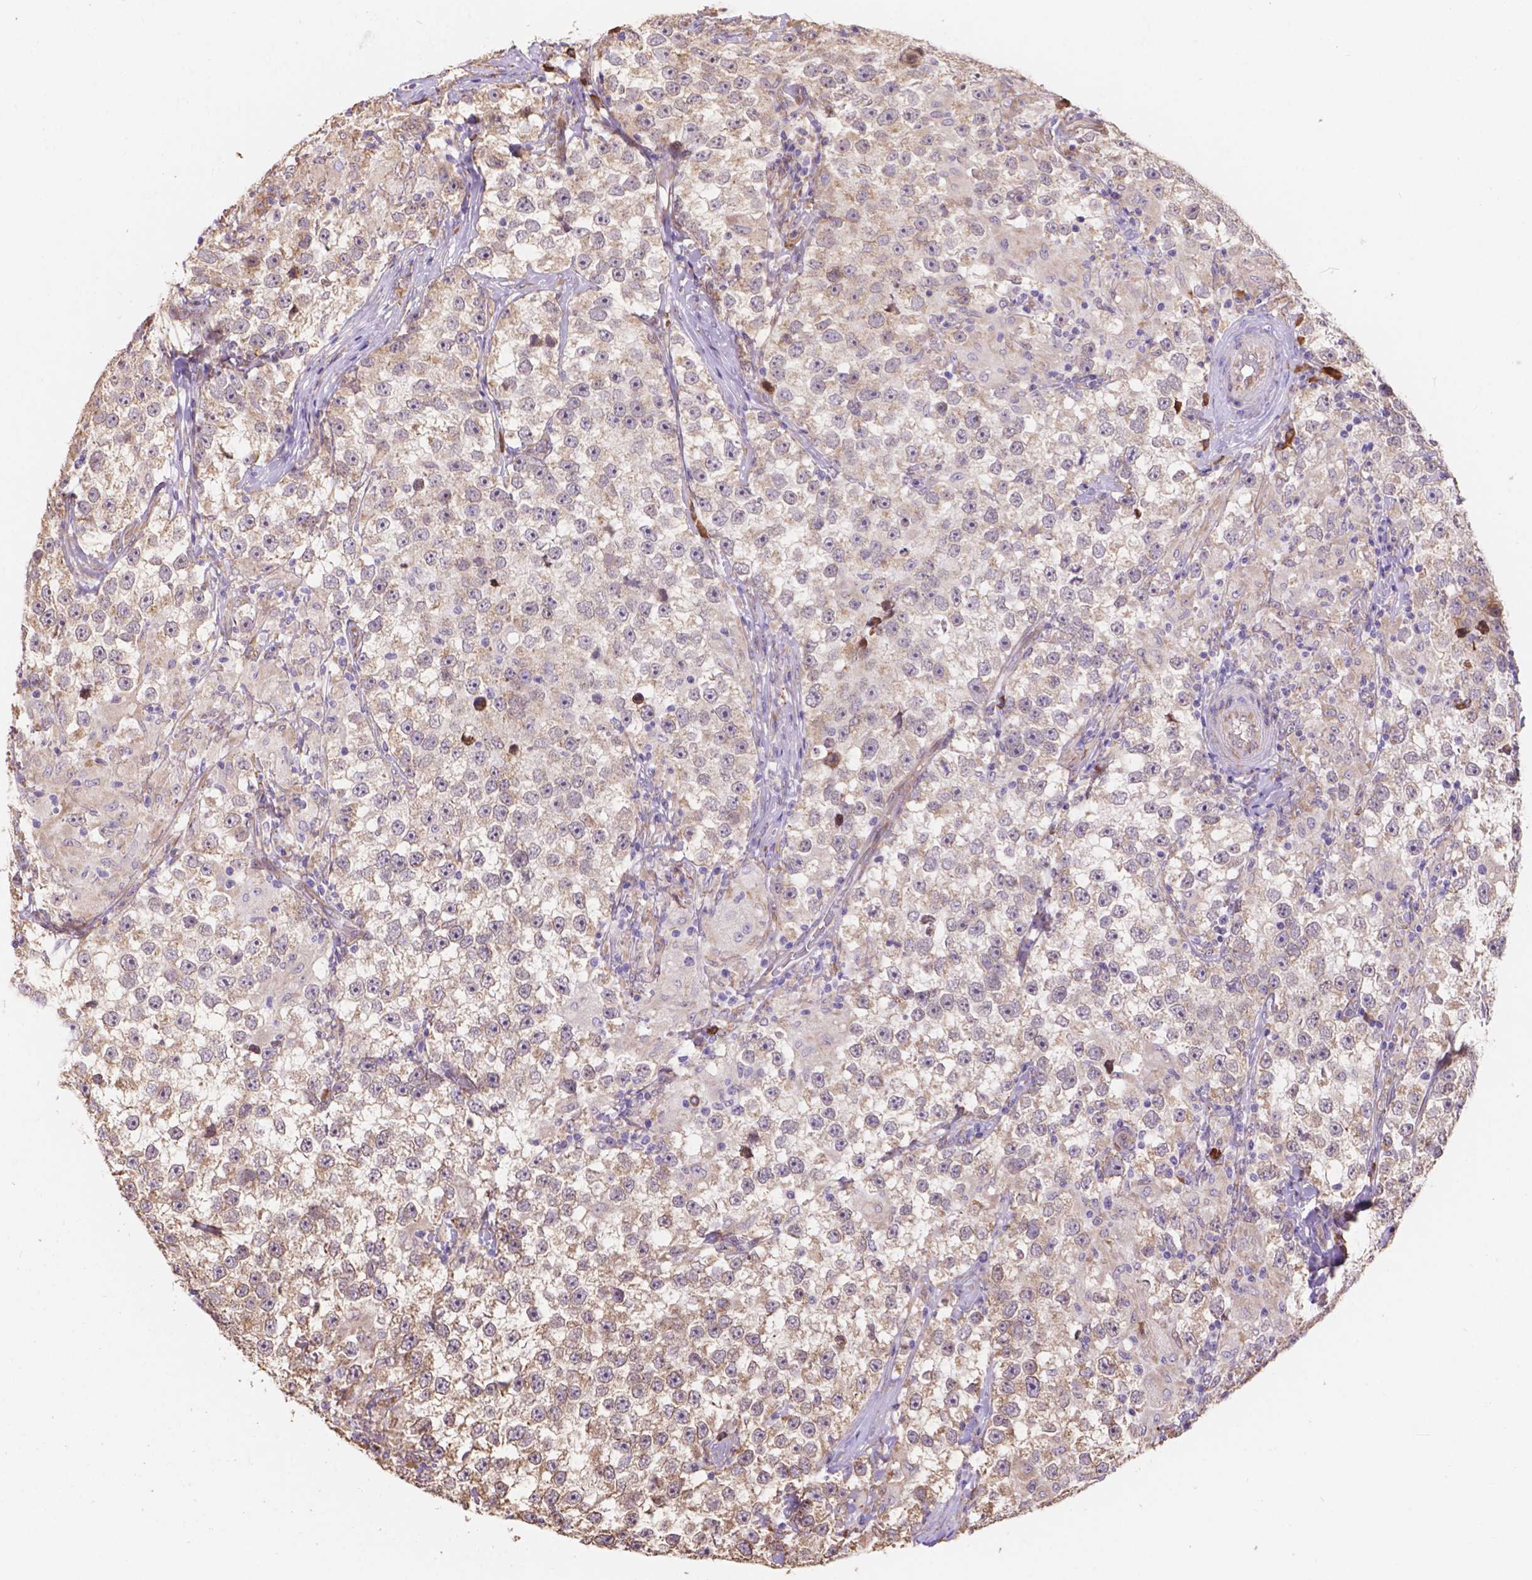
{"staining": {"intensity": "weak", "quantity": "<25%", "location": "cytoplasmic/membranous"}, "tissue": "testis cancer", "cell_type": "Tumor cells", "image_type": "cancer", "snomed": [{"axis": "morphology", "description": "Seminoma, NOS"}, {"axis": "topography", "description": "Testis"}], "caption": "A photomicrograph of human testis seminoma is negative for staining in tumor cells.", "gene": "IPO11", "patient": {"sex": "male", "age": 46}}